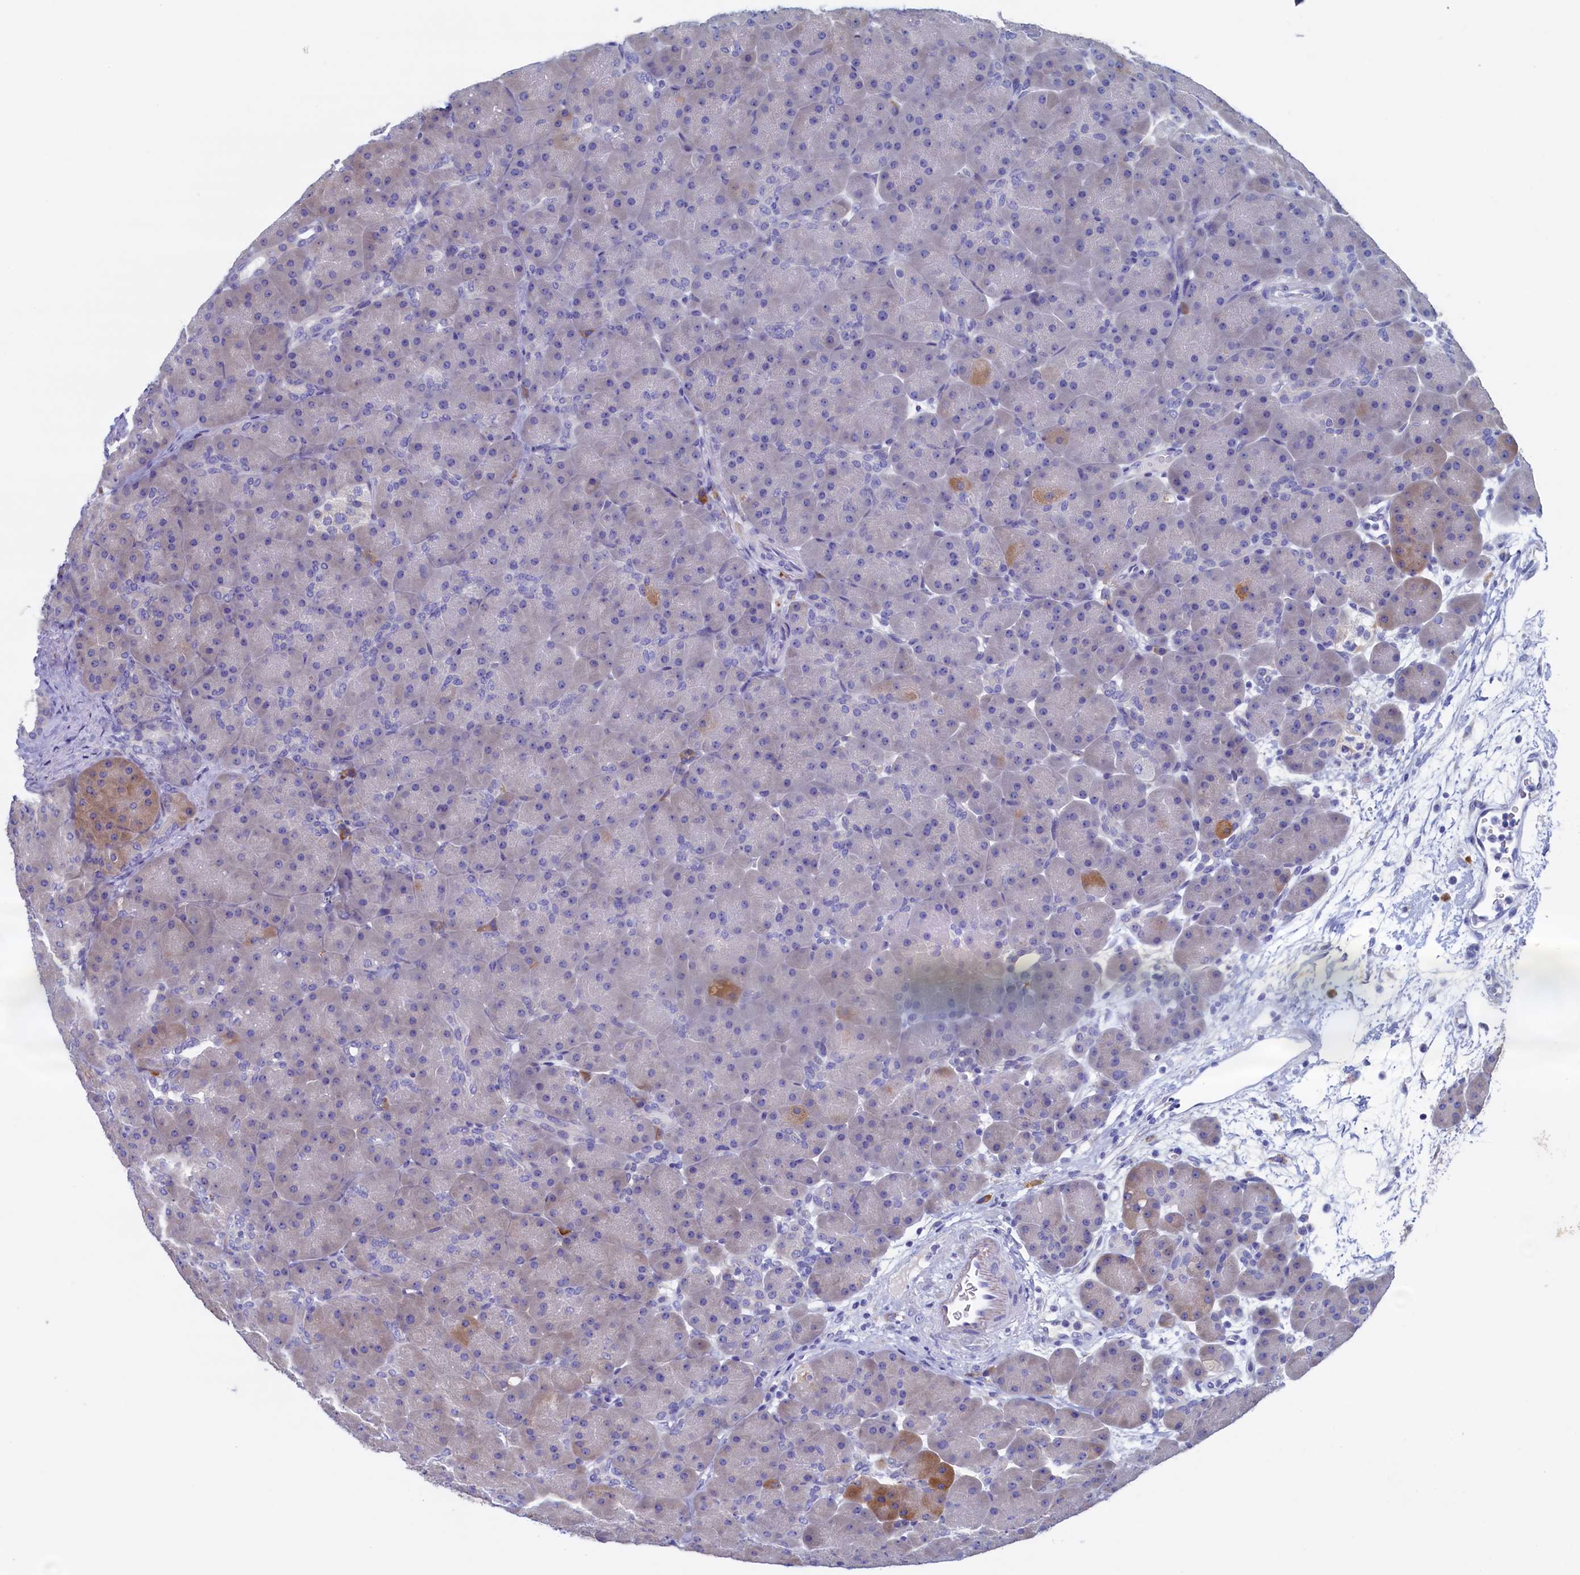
{"staining": {"intensity": "moderate", "quantity": "<25%", "location": "cytoplasmic/membranous"}, "tissue": "pancreas", "cell_type": "Exocrine glandular cells", "image_type": "normal", "snomed": [{"axis": "morphology", "description": "Normal tissue, NOS"}, {"axis": "topography", "description": "Pancreas"}], "caption": "A photomicrograph showing moderate cytoplasmic/membranous positivity in approximately <25% of exocrine glandular cells in benign pancreas, as visualized by brown immunohistochemical staining.", "gene": "CBLIF", "patient": {"sex": "male", "age": 66}}